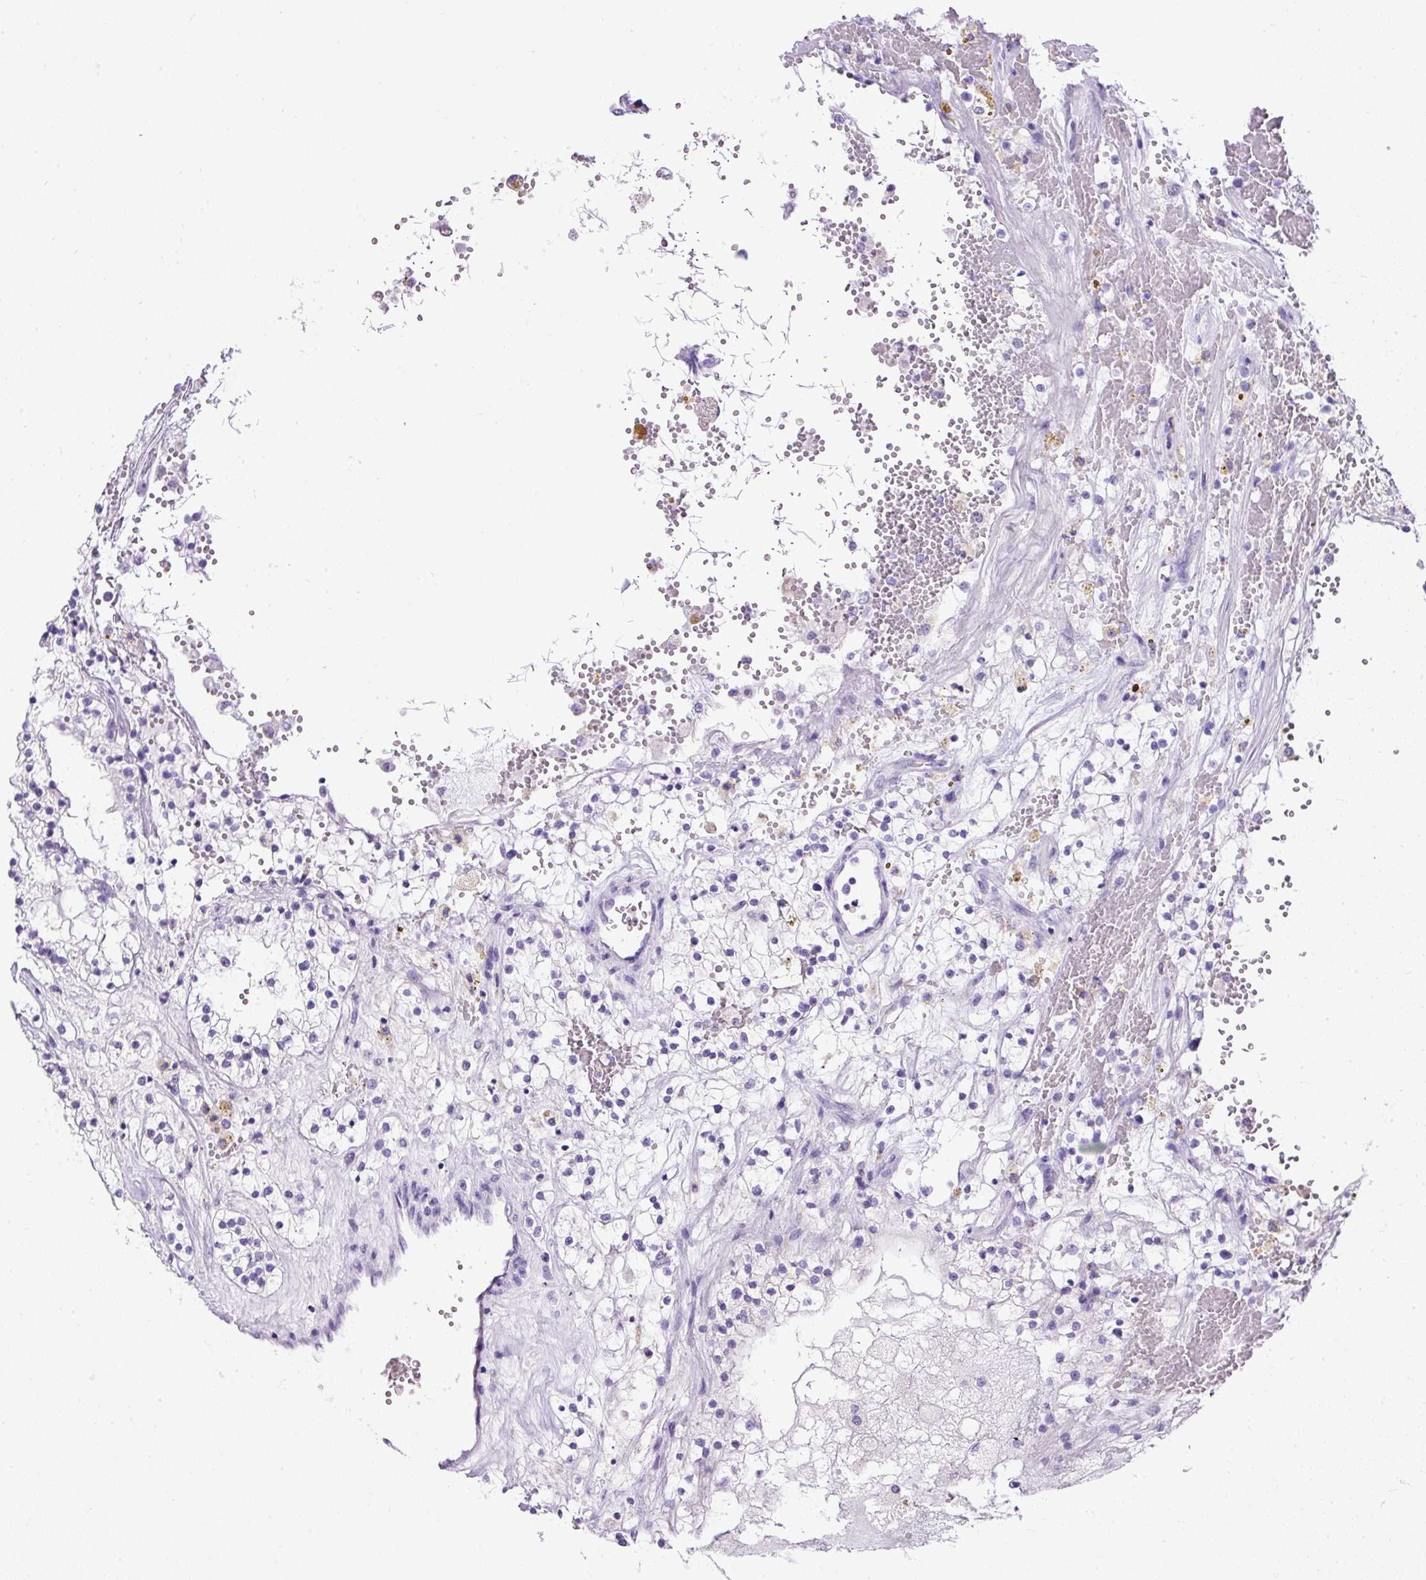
{"staining": {"intensity": "negative", "quantity": "none", "location": "none"}, "tissue": "renal cancer", "cell_type": "Tumor cells", "image_type": "cancer", "snomed": [{"axis": "morphology", "description": "Normal tissue, NOS"}, {"axis": "morphology", "description": "Adenocarcinoma, NOS"}, {"axis": "topography", "description": "Kidney"}], "caption": "The photomicrograph demonstrates no significant staining in tumor cells of renal cancer (adenocarcinoma). (DAB (3,3'-diaminobenzidine) immunohistochemistry visualized using brightfield microscopy, high magnification).", "gene": "UPP1", "patient": {"sex": "male", "age": 68}}